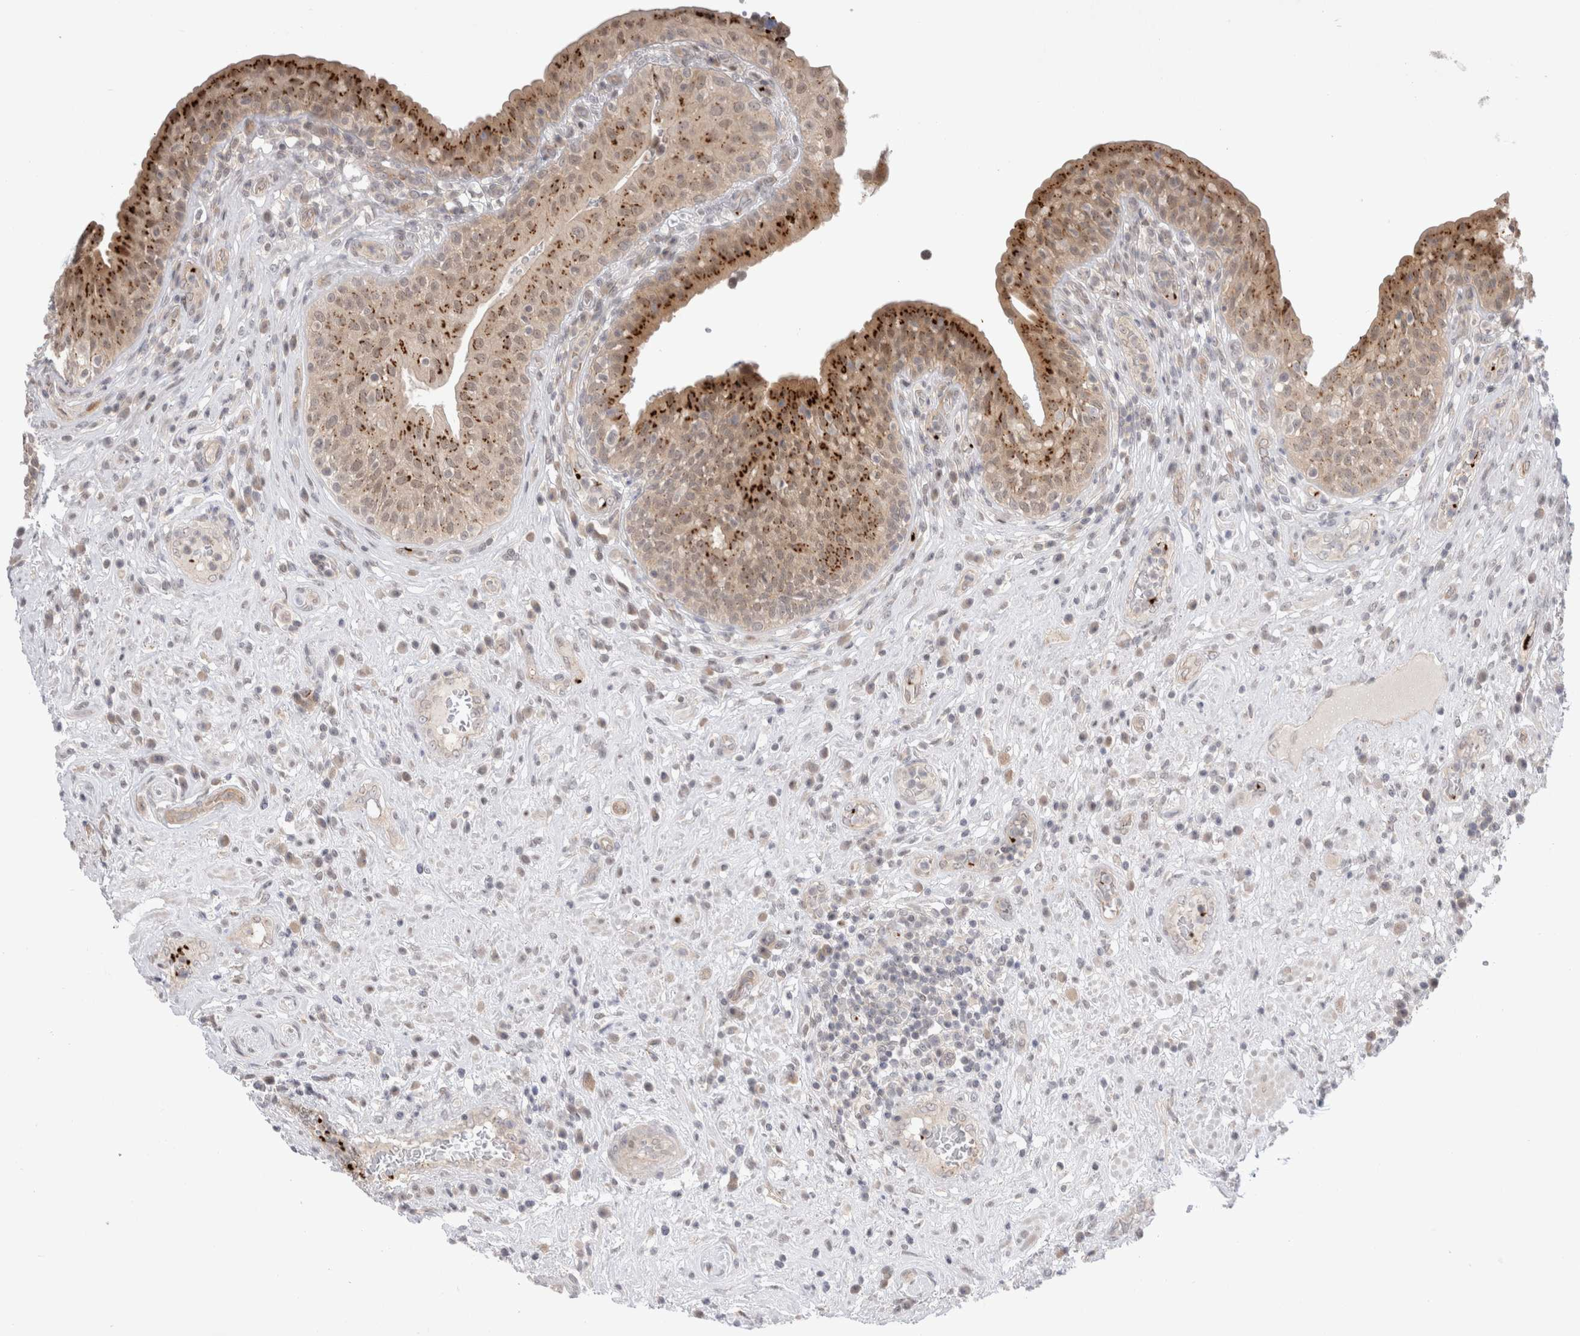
{"staining": {"intensity": "strong", "quantity": ">75%", "location": "cytoplasmic/membranous"}, "tissue": "urinary bladder", "cell_type": "Urothelial cells", "image_type": "normal", "snomed": [{"axis": "morphology", "description": "Normal tissue, NOS"}, {"axis": "topography", "description": "Urinary bladder"}], "caption": "IHC of unremarkable human urinary bladder shows high levels of strong cytoplasmic/membranous staining in about >75% of urothelial cells.", "gene": "VPS28", "patient": {"sex": "female", "age": 62}}